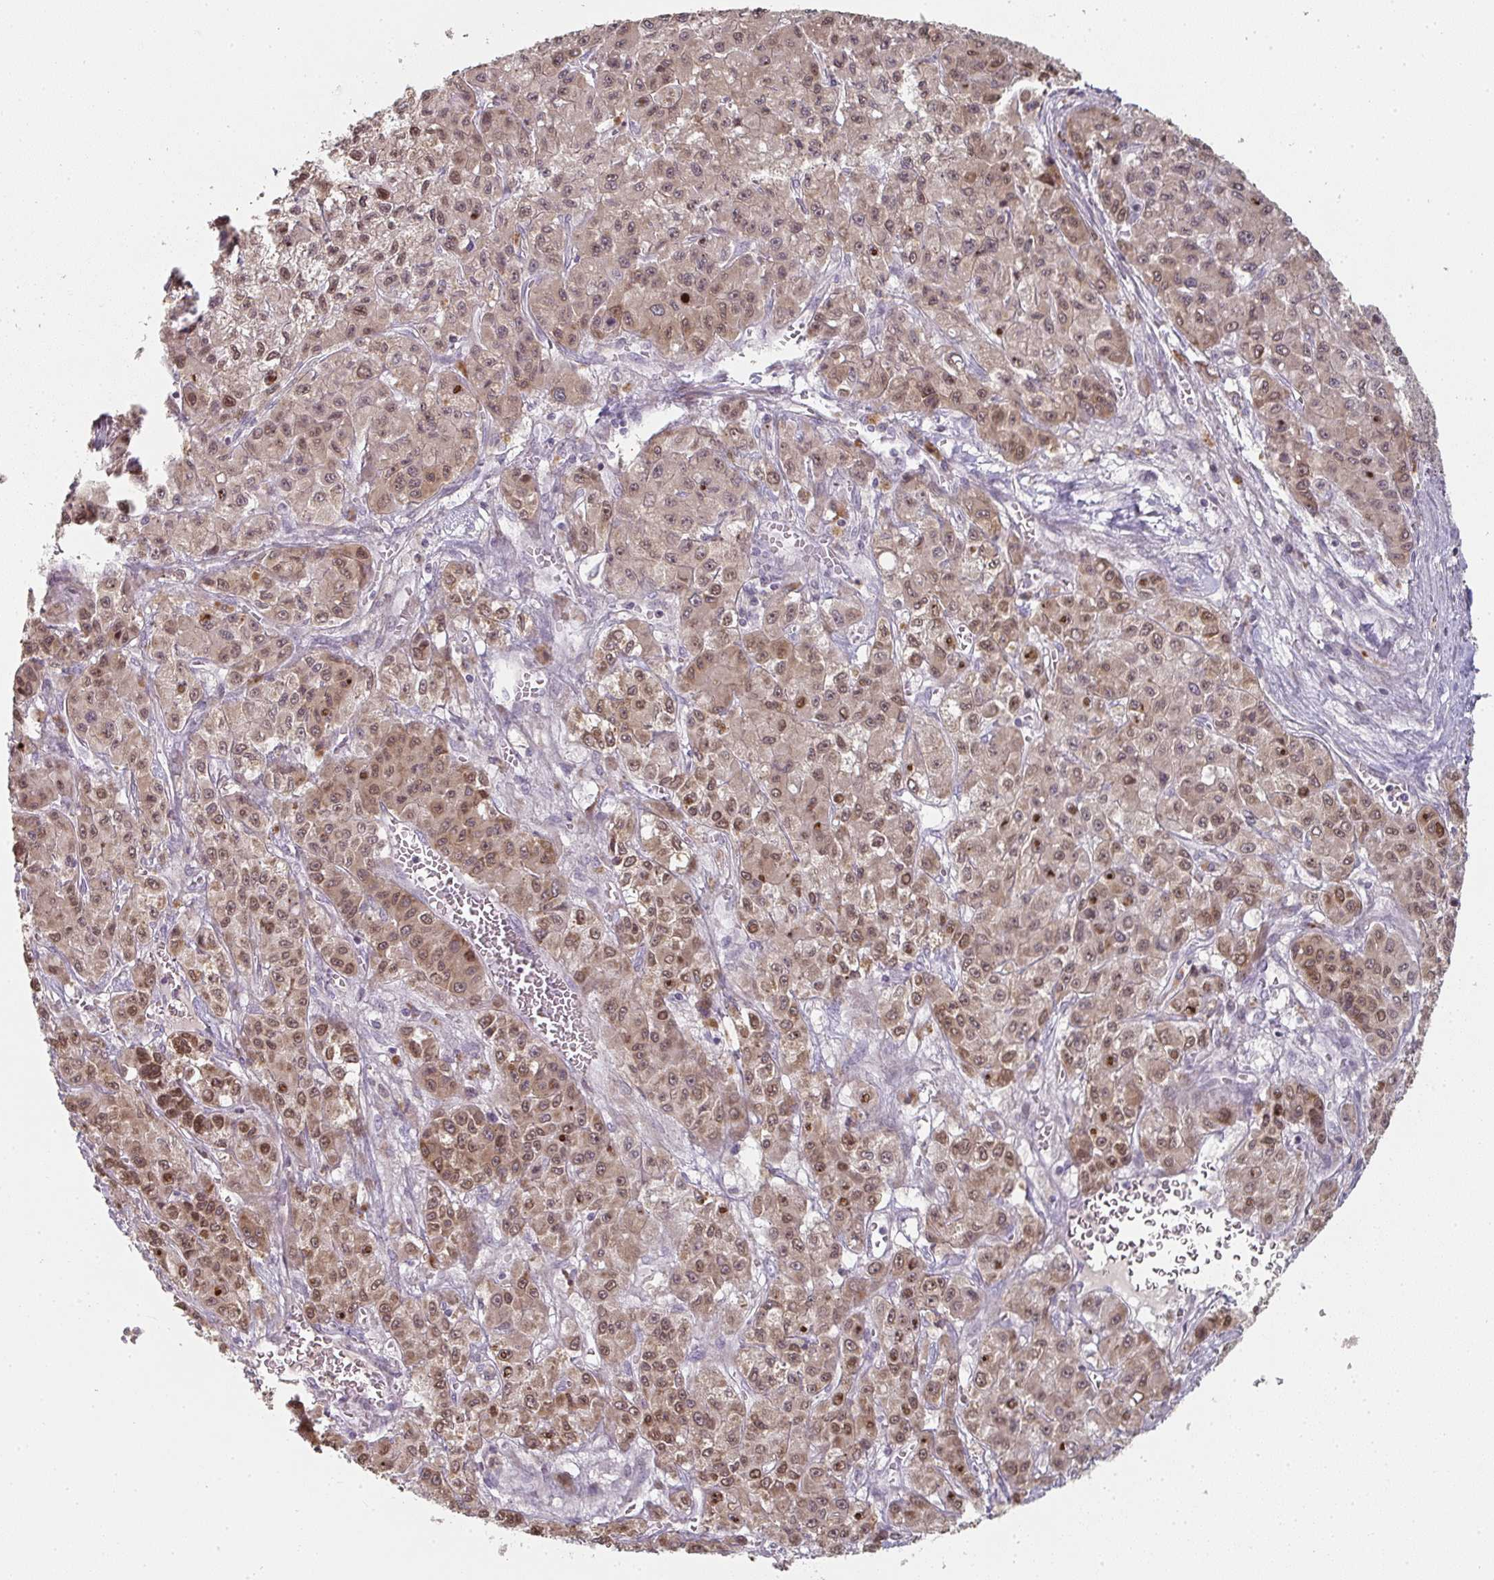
{"staining": {"intensity": "moderate", "quantity": ">75%", "location": "cytoplasmic/membranous,nuclear"}, "tissue": "liver cancer", "cell_type": "Tumor cells", "image_type": "cancer", "snomed": [{"axis": "morphology", "description": "Carcinoma, Hepatocellular, NOS"}, {"axis": "topography", "description": "Liver"}], "caption": "This image reveals immunohistochemistry (IHC) staining of liver cancer, with medium moderate cytoplasmic/membranous and nuclear staining in about >75% of tumor cells.", "gene": "A1CF", "patient": {"sex": "male", "age": 70}}